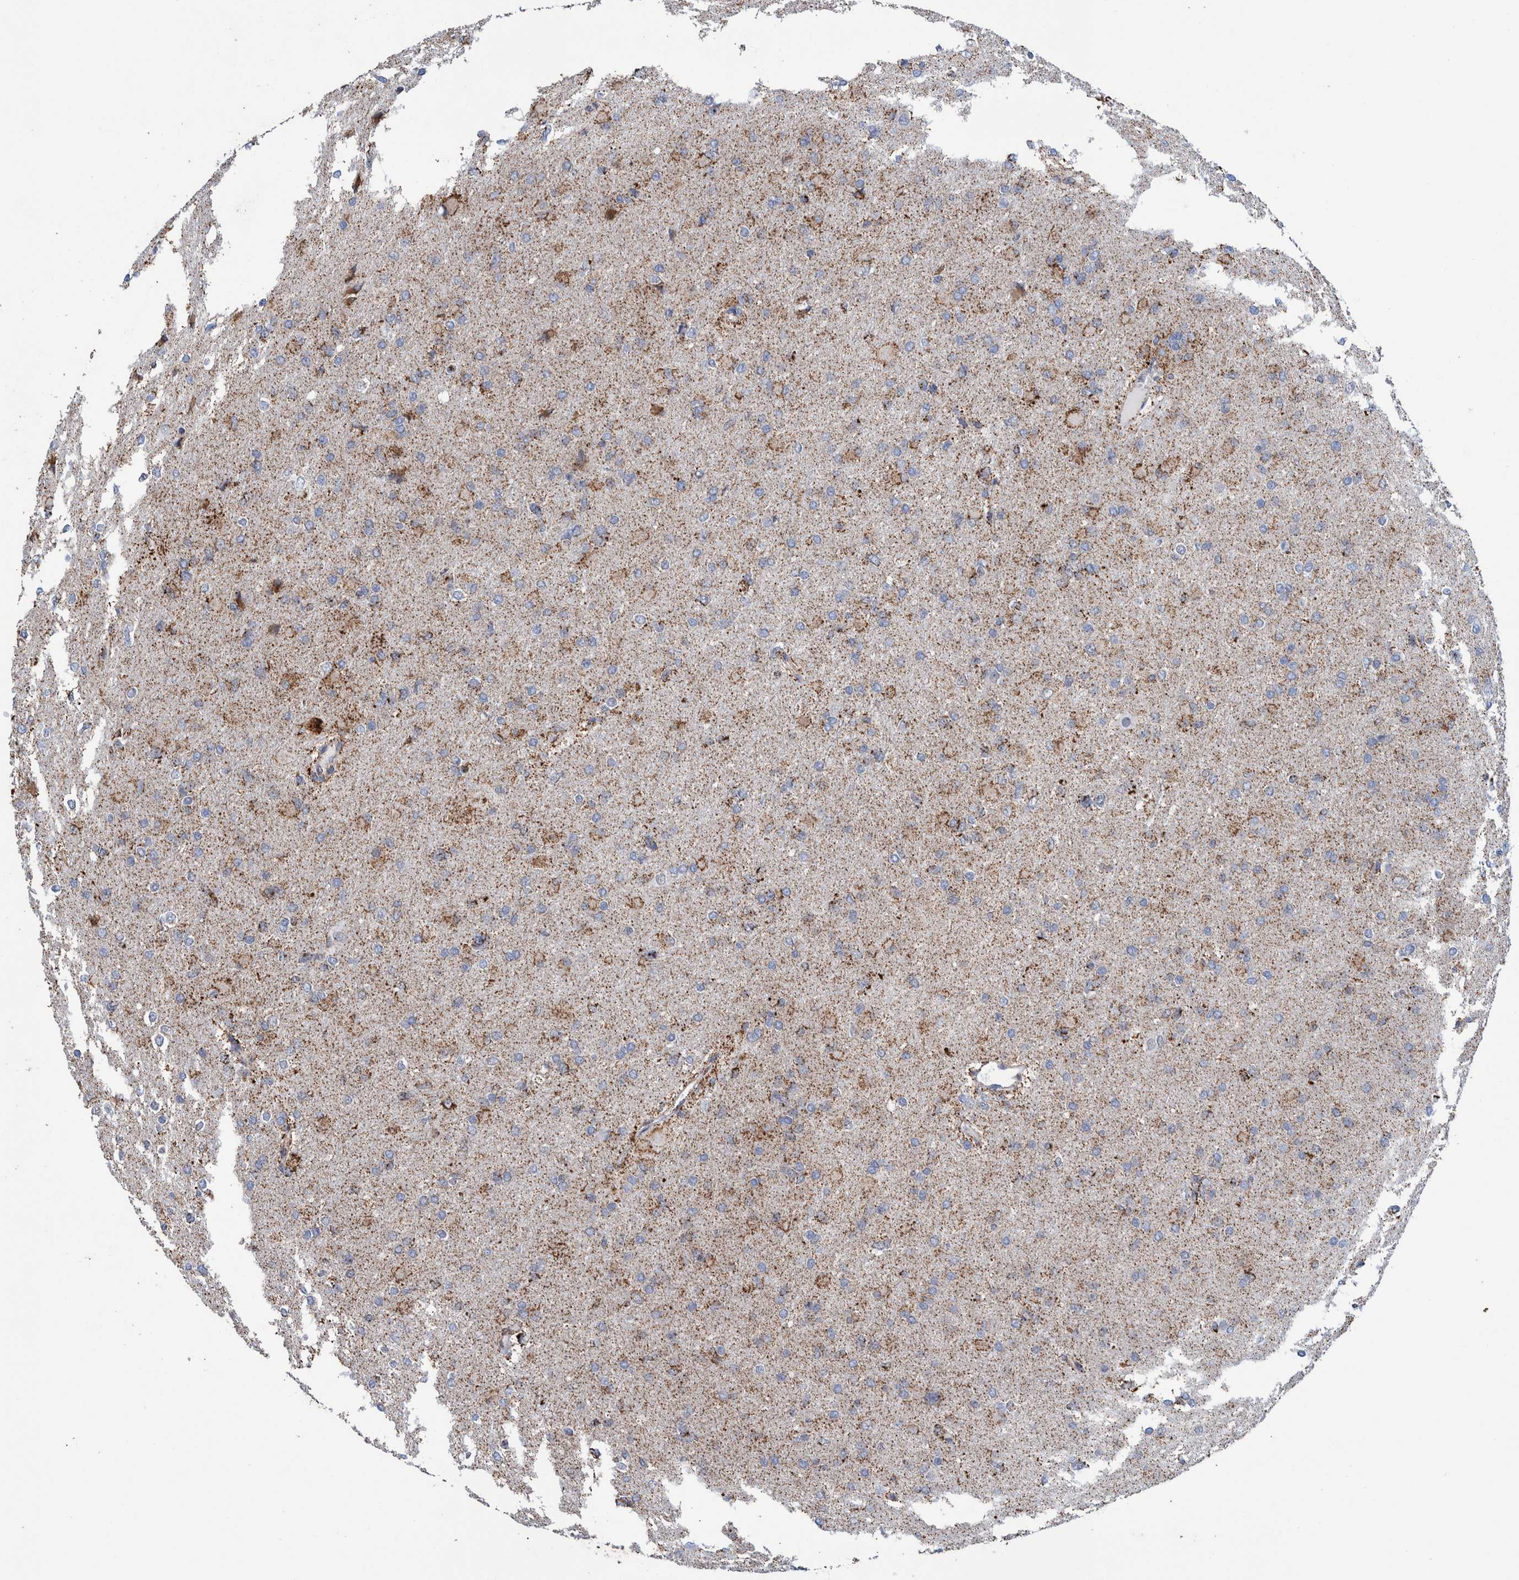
{"staining": {"intensity": "moderate", "quantity": "25%-75%", "location": "cytoplasmic/membranous"}, "tissue": "glioma", "cell_type": "Tumor cells", "image_type": "cancer", "snomed": [{"axis": "morphology", "description": "Glioma, malignant, High grade"}, {"axis": "topography", "description": "Cerebral cortex"}], "caption": "A photomicrograph of human glioma stained for a protein exhibits moderate cytoplasmic/membranous brown staining in tumor cells. The protein of interest is shown in brown color, while the nuclei are stained blue.", "gene": "DECR1", "patient": {"sex": "female", "age": 36}}